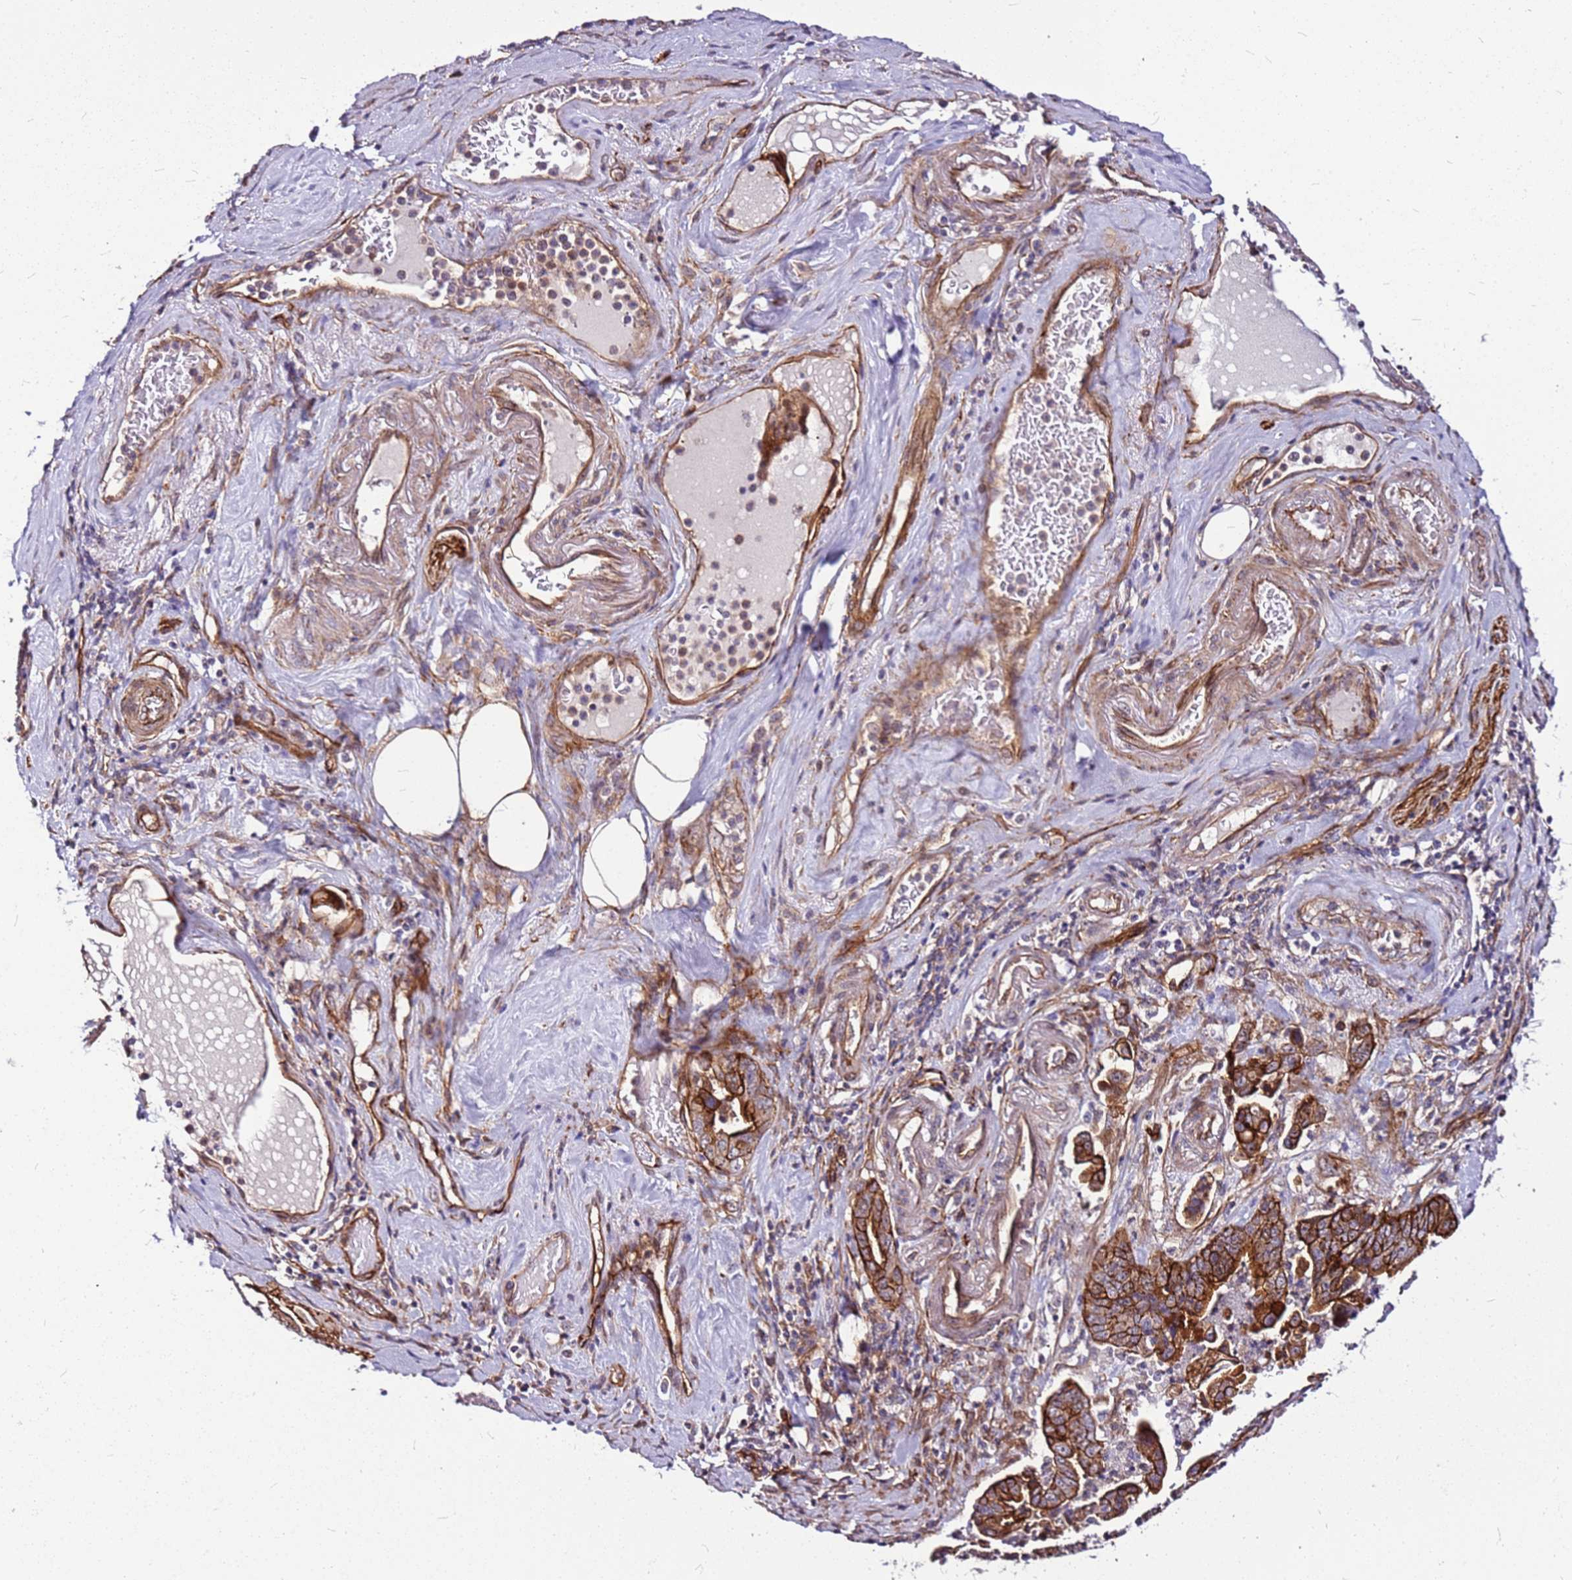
{"staining": {"intensity": "strong", "quantity": ">75%", "location": "cytoplasmic/membranous"}, "tissue": "pancreatic cancer", "cell_type": "Tumor cells", "image_type": "cancer", "snomed": [{"axis": "morphology", "description": "Adenocarcinoma, NOS"}, {"axis": "topography", "description": "Pancreas"}], "caption": "IHC (DAB) staining of human pancreatic cancer displays strong cytoplasmic/membranous protein positivity in about >75% of tumor cells.", "gene": "TOPAZ1", "patient": {"sex": "male", "age": 70}}